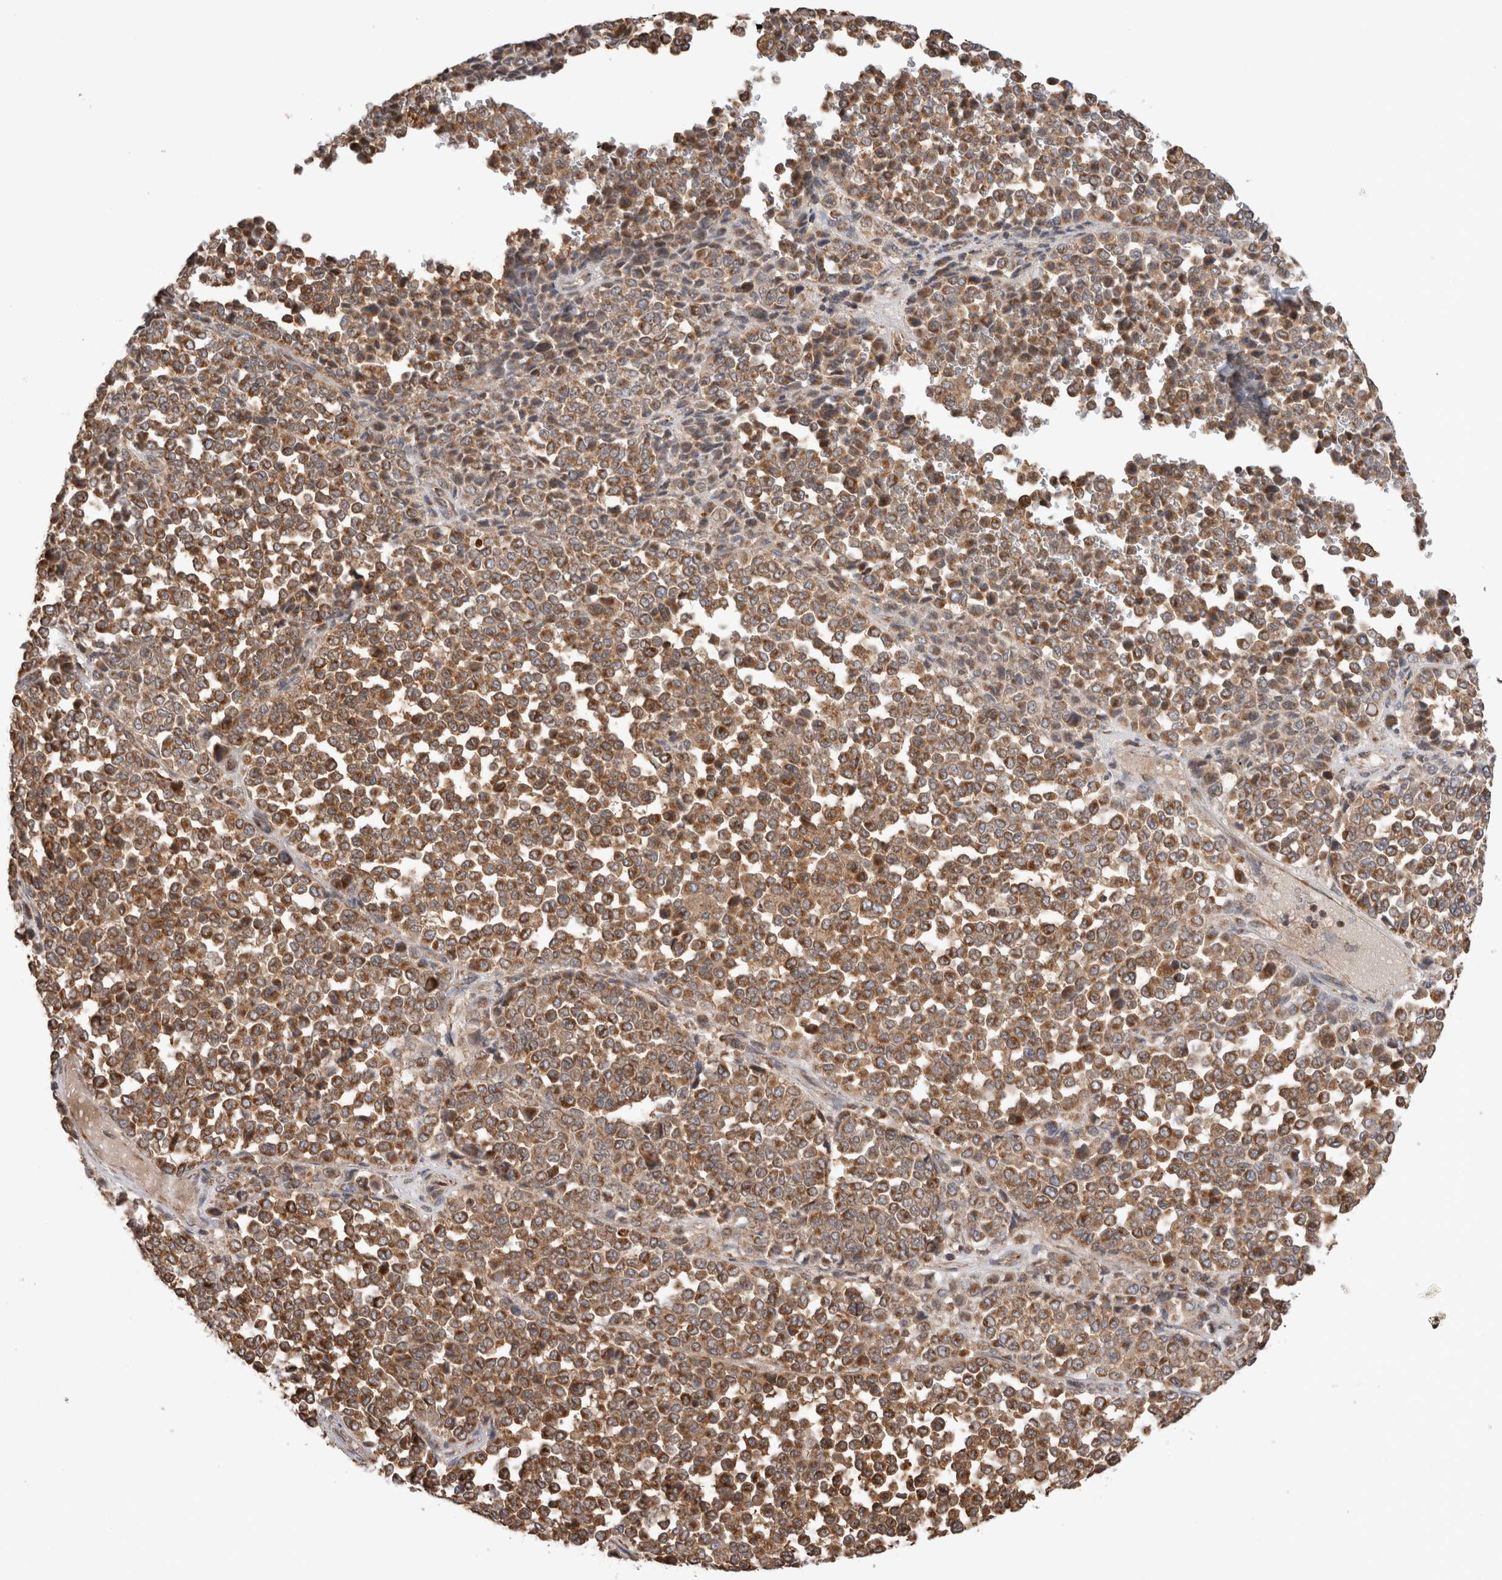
{"staining": {"intensity": "strong", "quantity": ">75%", "location": "cytoplasmic/membranous"}, "tissue": "melanoma", "cell_type": "Tumor cells", "image_type": "cancer", "snomed": [{"axis": "morphology", "description": "Malignant melanoma, Metastatic site"}, {"axis": "topography", "description": "Pancreas"}], "caption": "This micrograph exhibits IHC staining of human melanoma, with high strong cytoplasmic/membranous expression in about >75% of tumor cells.", "gene": "IMMP2L", "patient": {"sex": "female", "age": 30}}